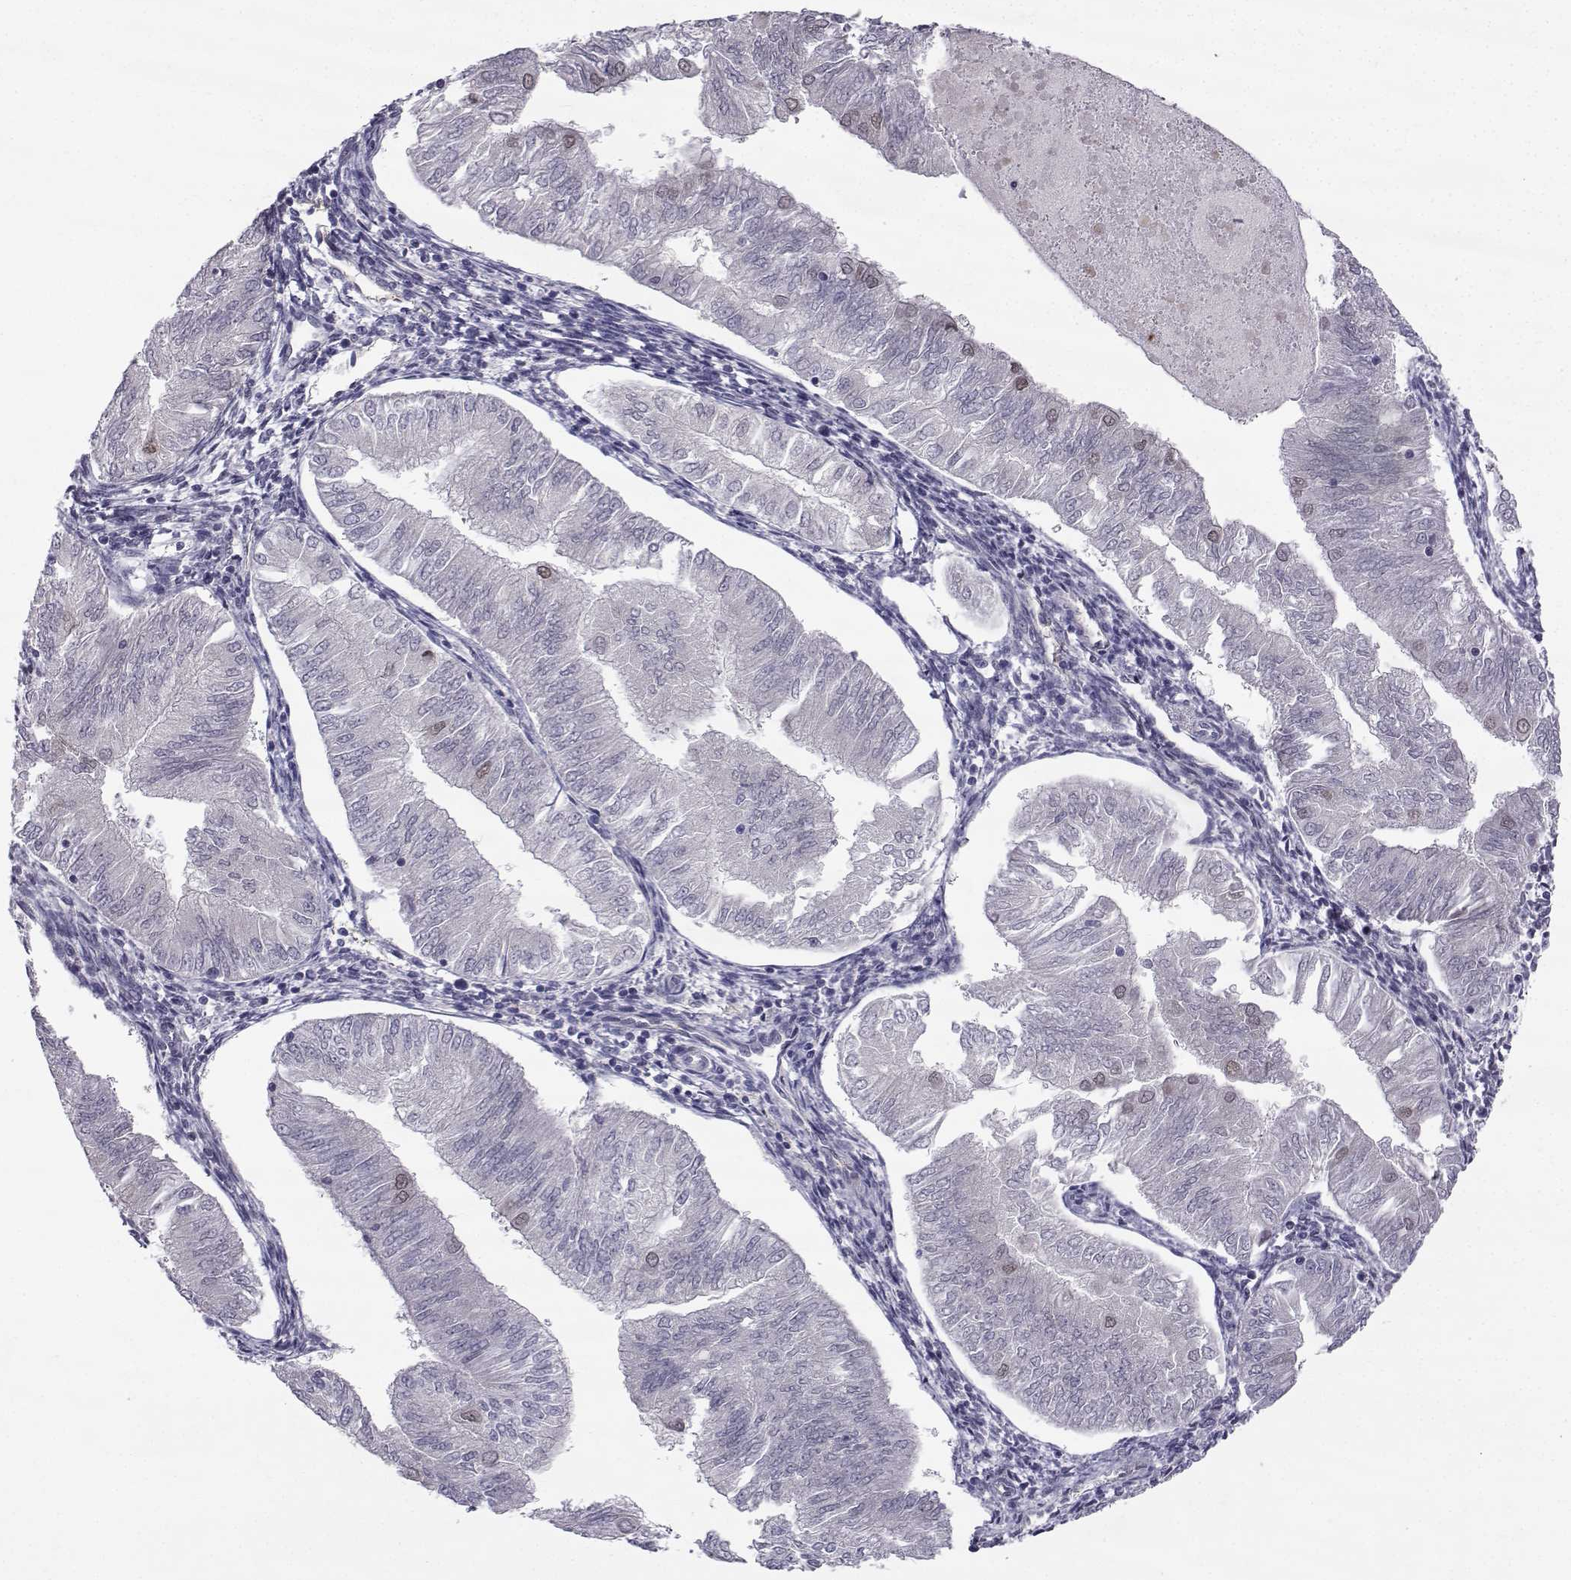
{"staining": {"intensity": "weak", "quantity": "<25%", "location": "nuclear"}, "tissue": "endometrial cancer", "cell_type": "Tumor cells", "image_type": "cancer", "snomed": [{"axis": "morphology", "description": "Adenocarcinoma, NOS"}, {"axis": "topography", "description": "Endometrium"}], "caption": "Tumor cells are negative for brown protein staining in endometrial adenocarcinoma. (DAB immunohistochemistry (IHC) with hematoxylin counter stain).", "gene": "RBM24", "patient": {"sex": "female", "age": 53}}